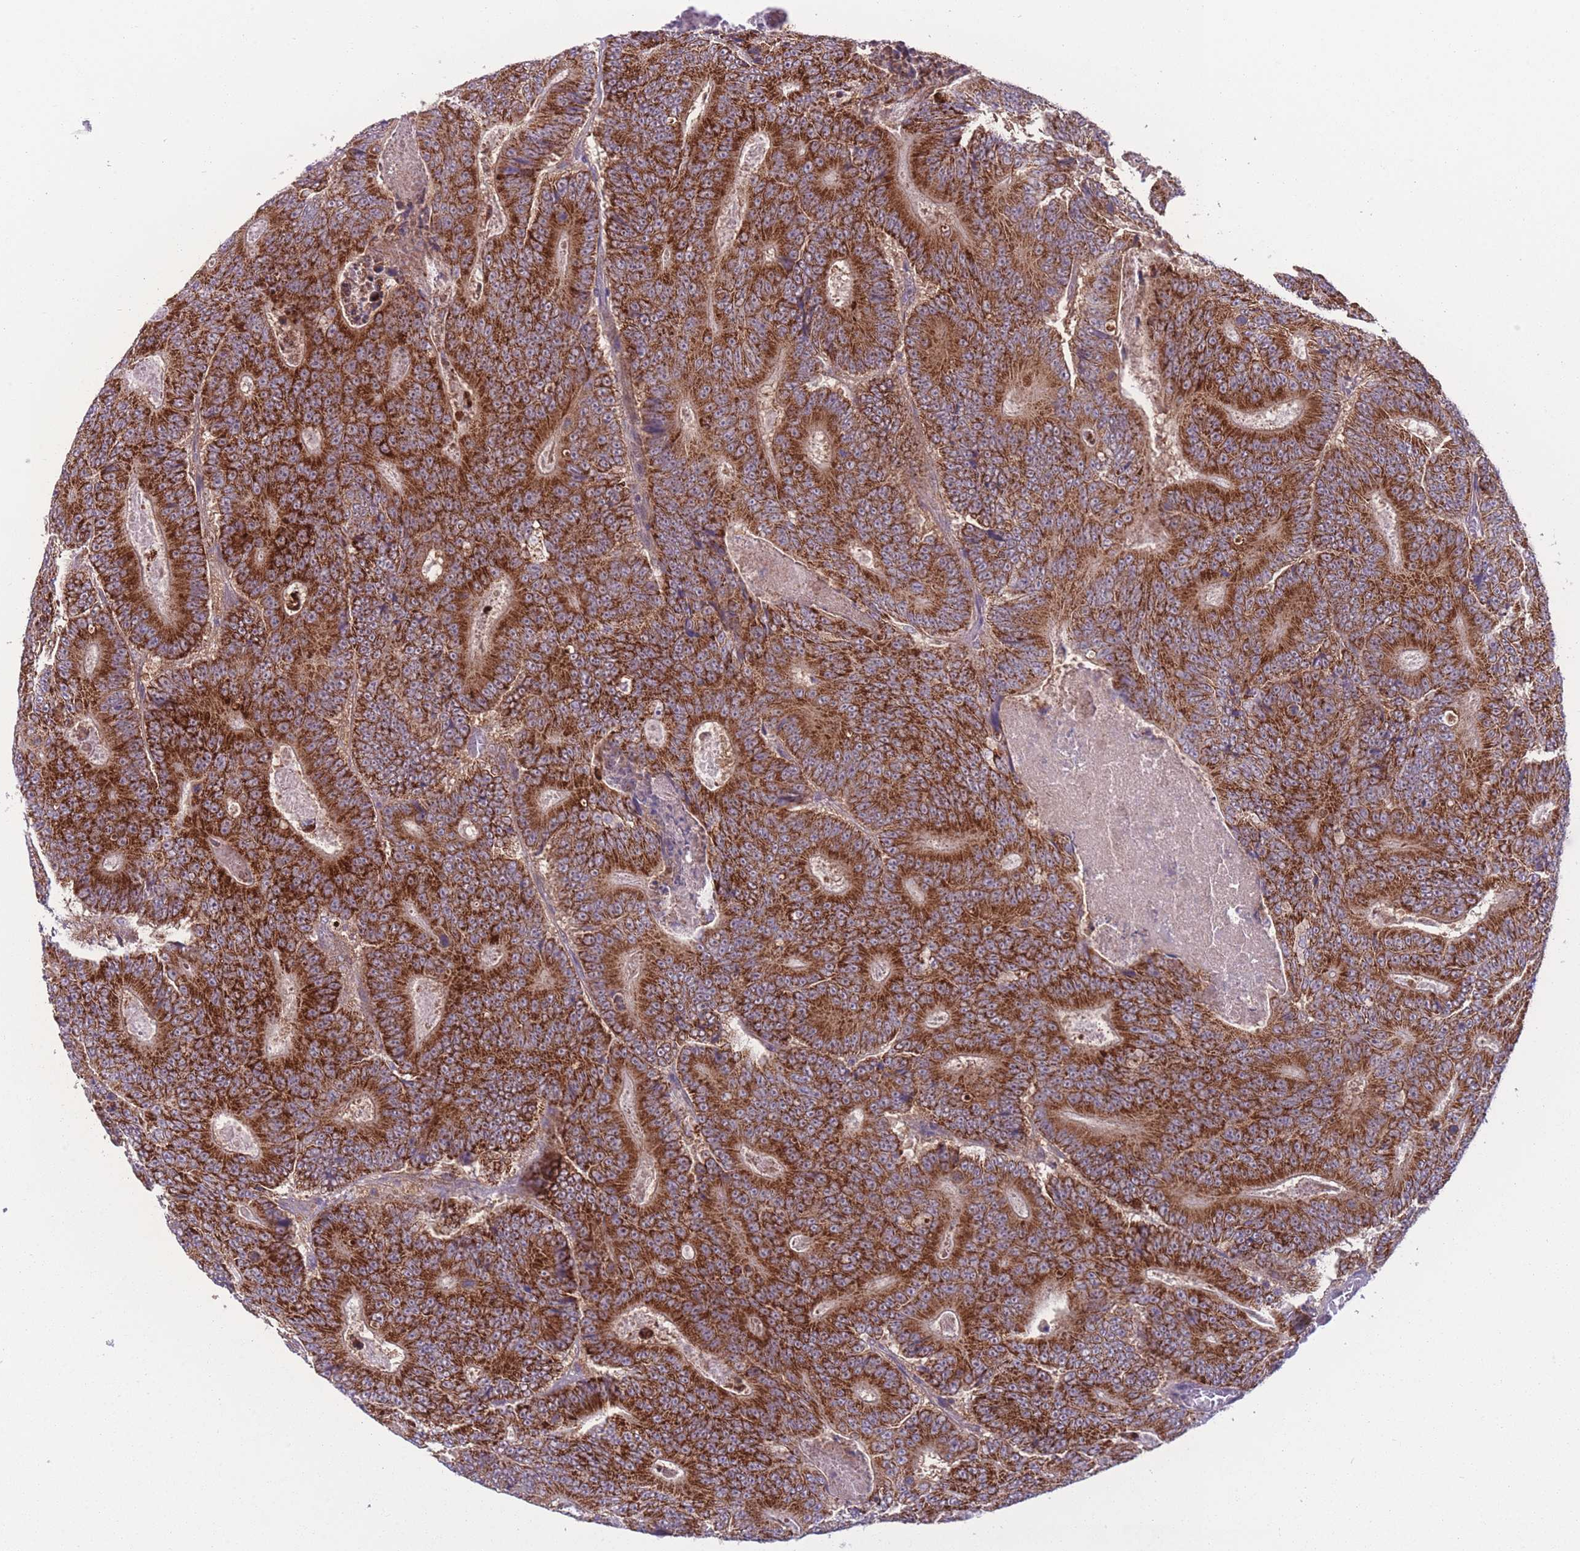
{"staining": {"intensity": "strong", "quantity": ">75%", "location": "cytoplasmic/membranous"}, "tissue": "colorectal cancer", "cell_type": "Tumor cells", "image_type": "cancer", "snomed": [{"axis": "morphology", "description": "Adenocarcinoma, NOS"}, {"axis": "topography", "description": "Colon"}], "caption": "Immunohistochemical staining of human adenocarcinoma (colorectal) shows high levels of strong cytoplasmic/membranous staining in about >75% of tumor cells.", "gene": "CCT6B", "patient": {"sex": "male", "age": 83}}